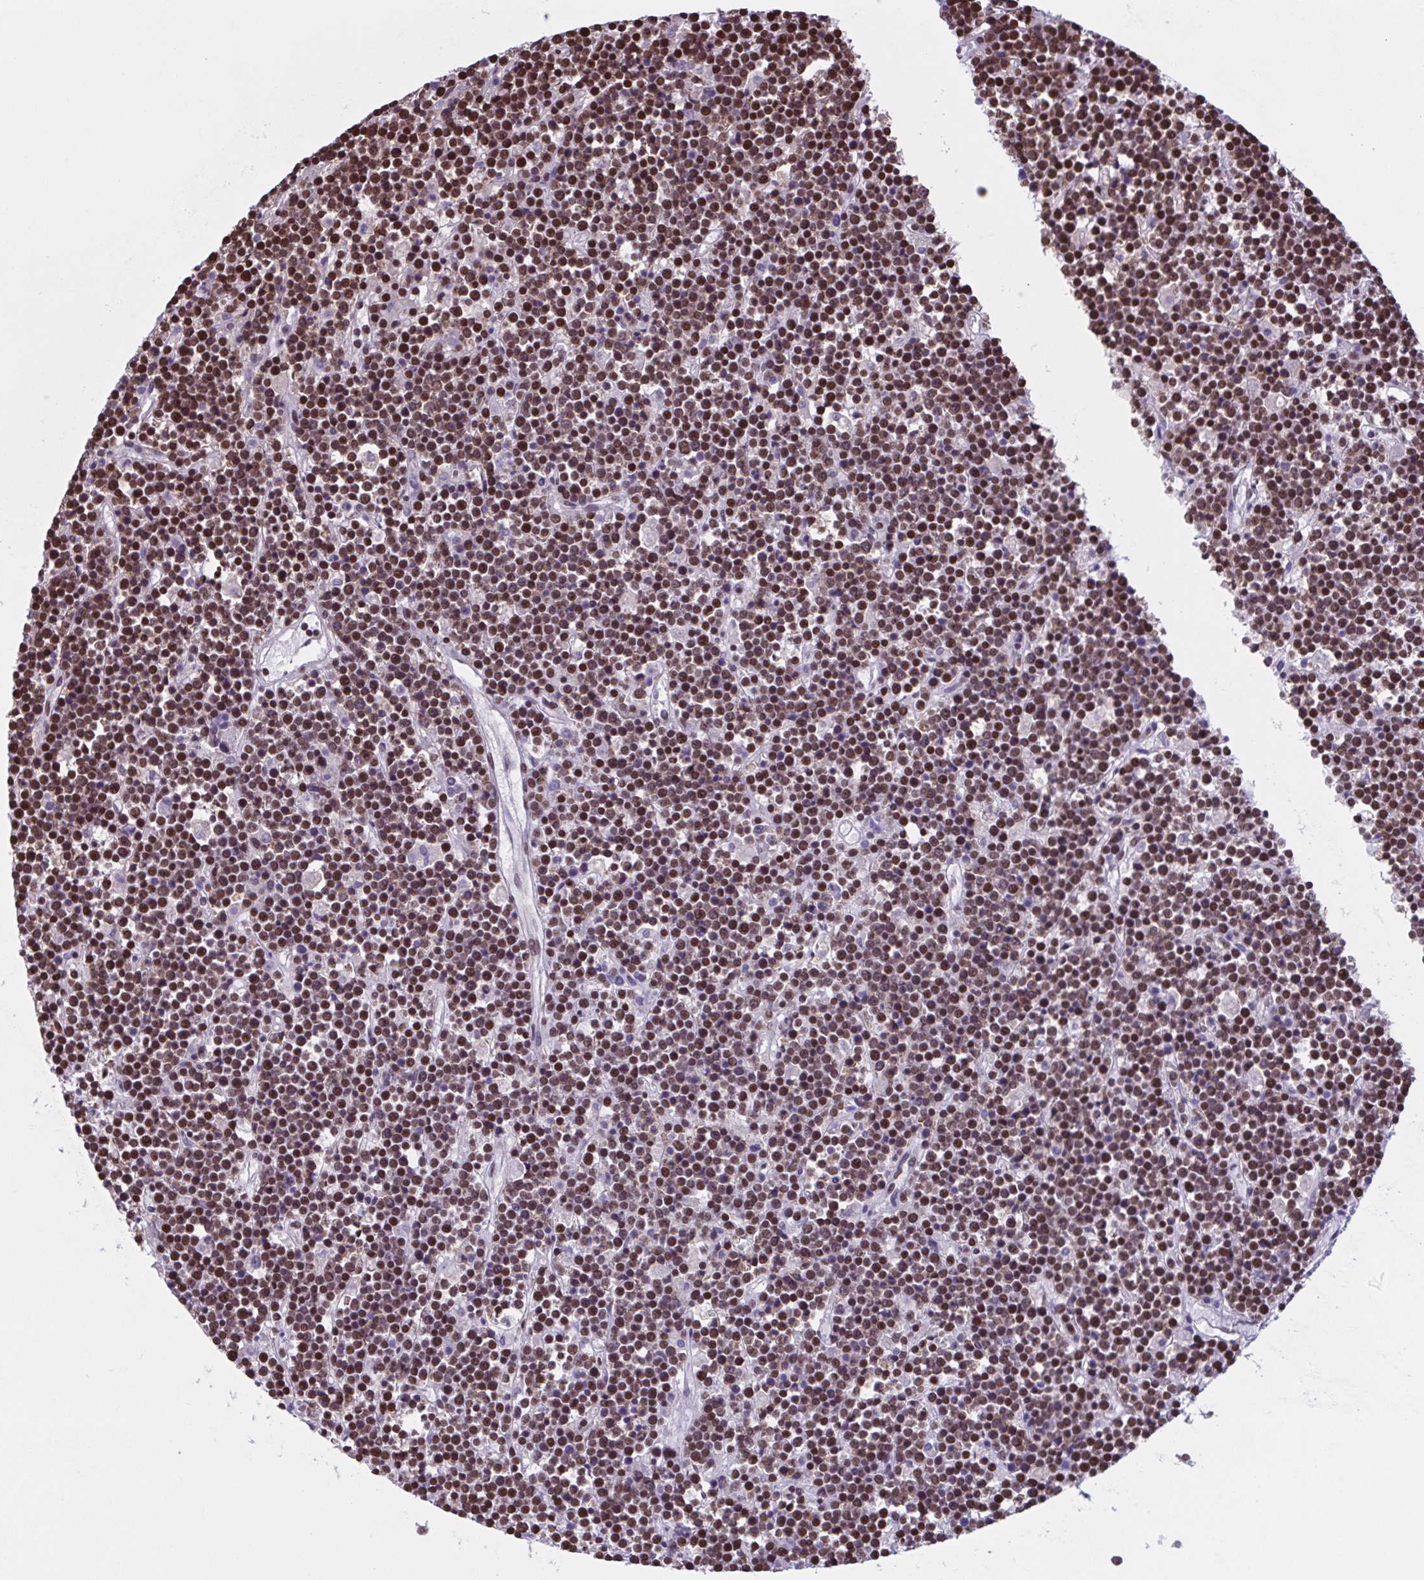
{"staining": {"intensity": "moderate", "quantity": ">75%", "location": "nuclear"}, "tissue": "lymphoma", "cell_type": "Tumor cells", "image_type": "cancer", "snomed": [{"axis": "morphology", "description": "Malignant lymphoma, non-Hodgkin's type, High grade"}, {"axis": "topography", "description": "Ovary"}], "caption": "Moderate nuclear staining is present in about >75% of tumor cells in high-grade malignant lymphoma, non-Hodgkin's type.", "gene": "TIMM21", "patient": {"sex": "female", "age": 56}}